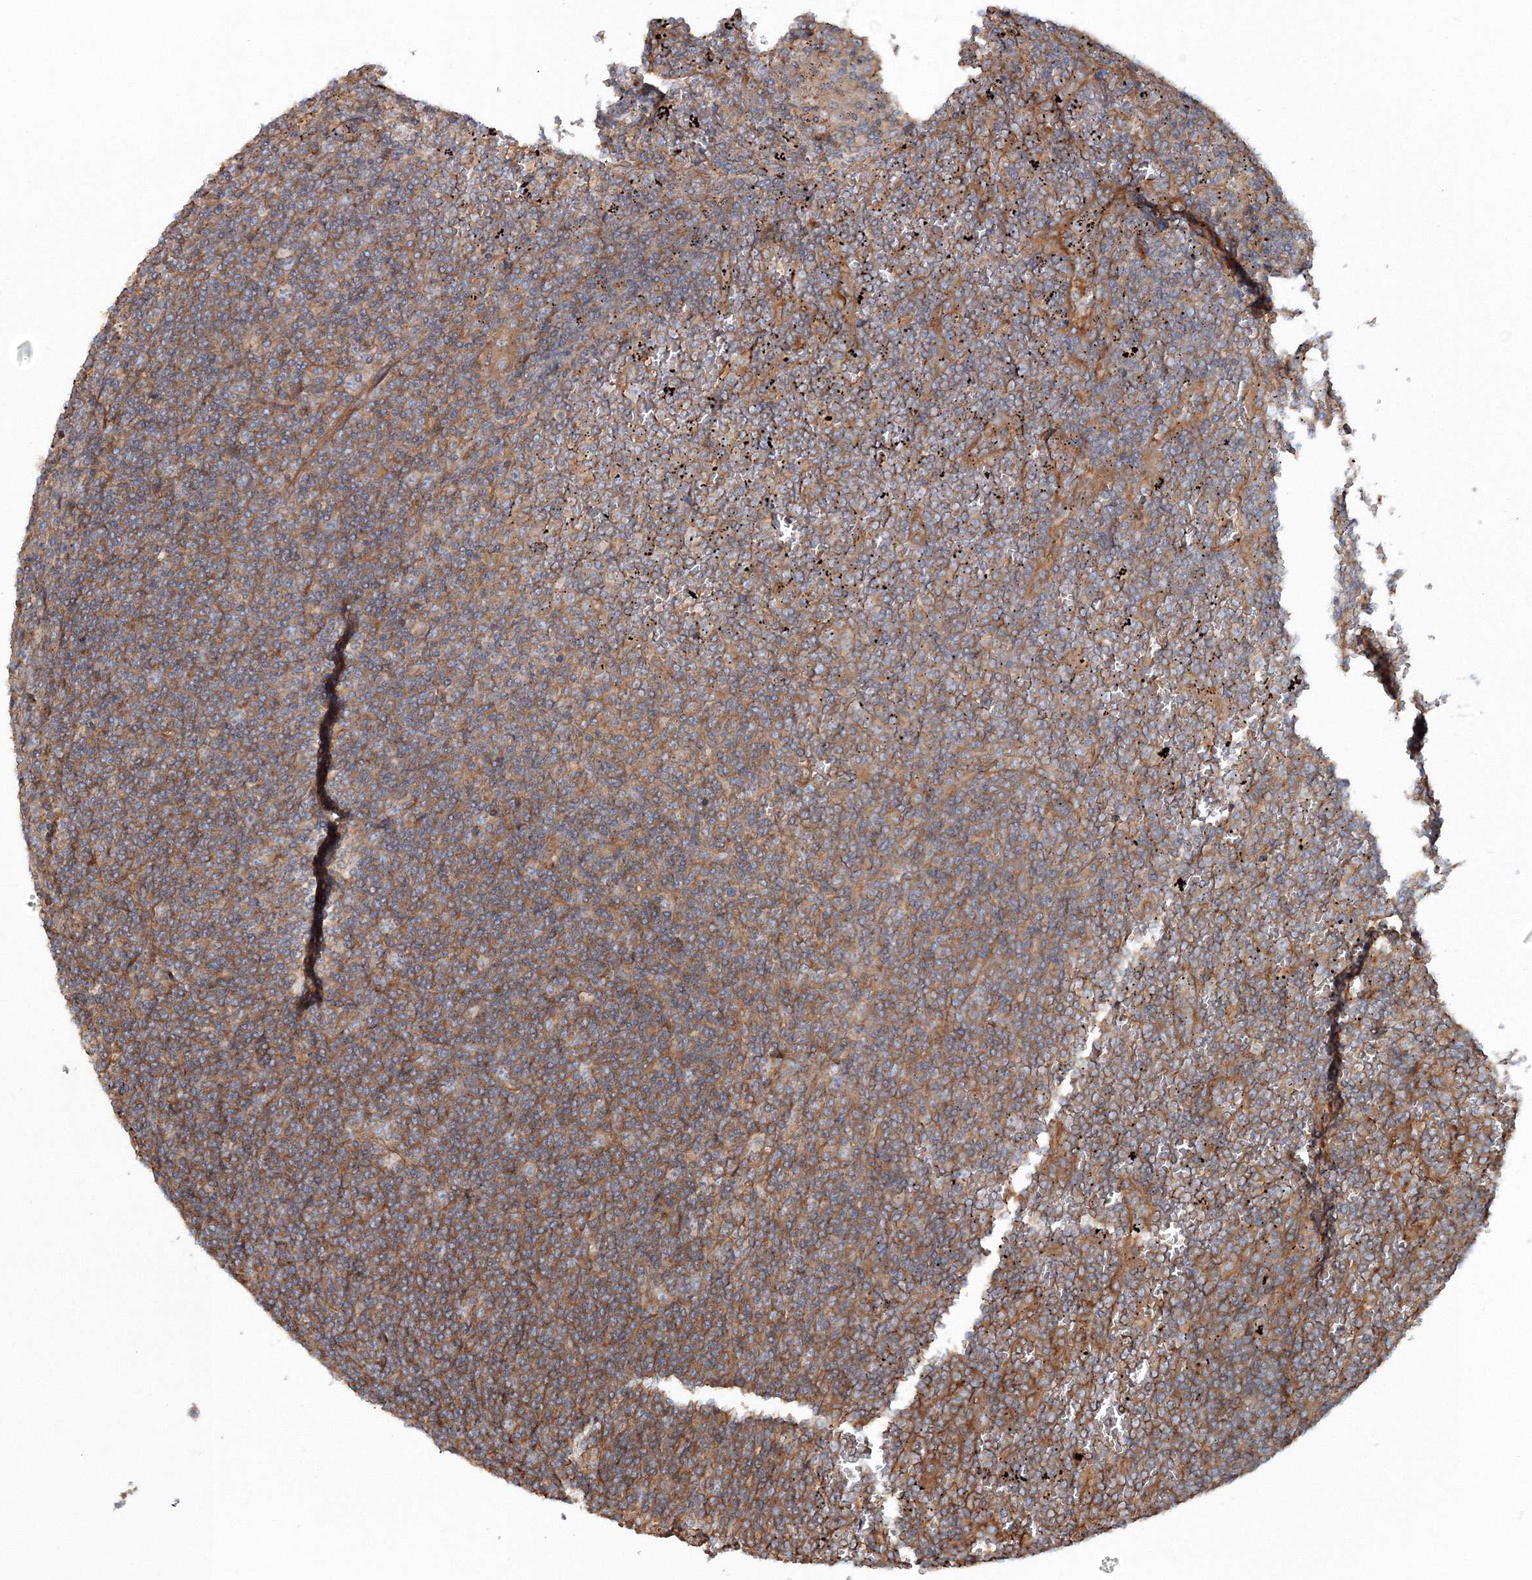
{"staining": {"intensity": "moderate", "quantity": "25%-75%", "location": "cytoplasmic/membranous"}, "tissue": "lymphoma", "cell_type": "Tumor cells", "image_type": "cancer", "snomed": [{"axis": "morphology", "description": "Malignant lymphoma, non-Hodgkin's type, Low grade"}, {"axis": "topography", "description": "Spleen"}], "caption": "IHC (DAB) staining of human low-grade malignant lymphoma, non-Hodgkin's type shows moderate cytoplasmic/membranous protein staining in approximately 25%-75% of tumor cells.", "gene": "EXOC1", "patient": {"sex": "female", "age": 19}}